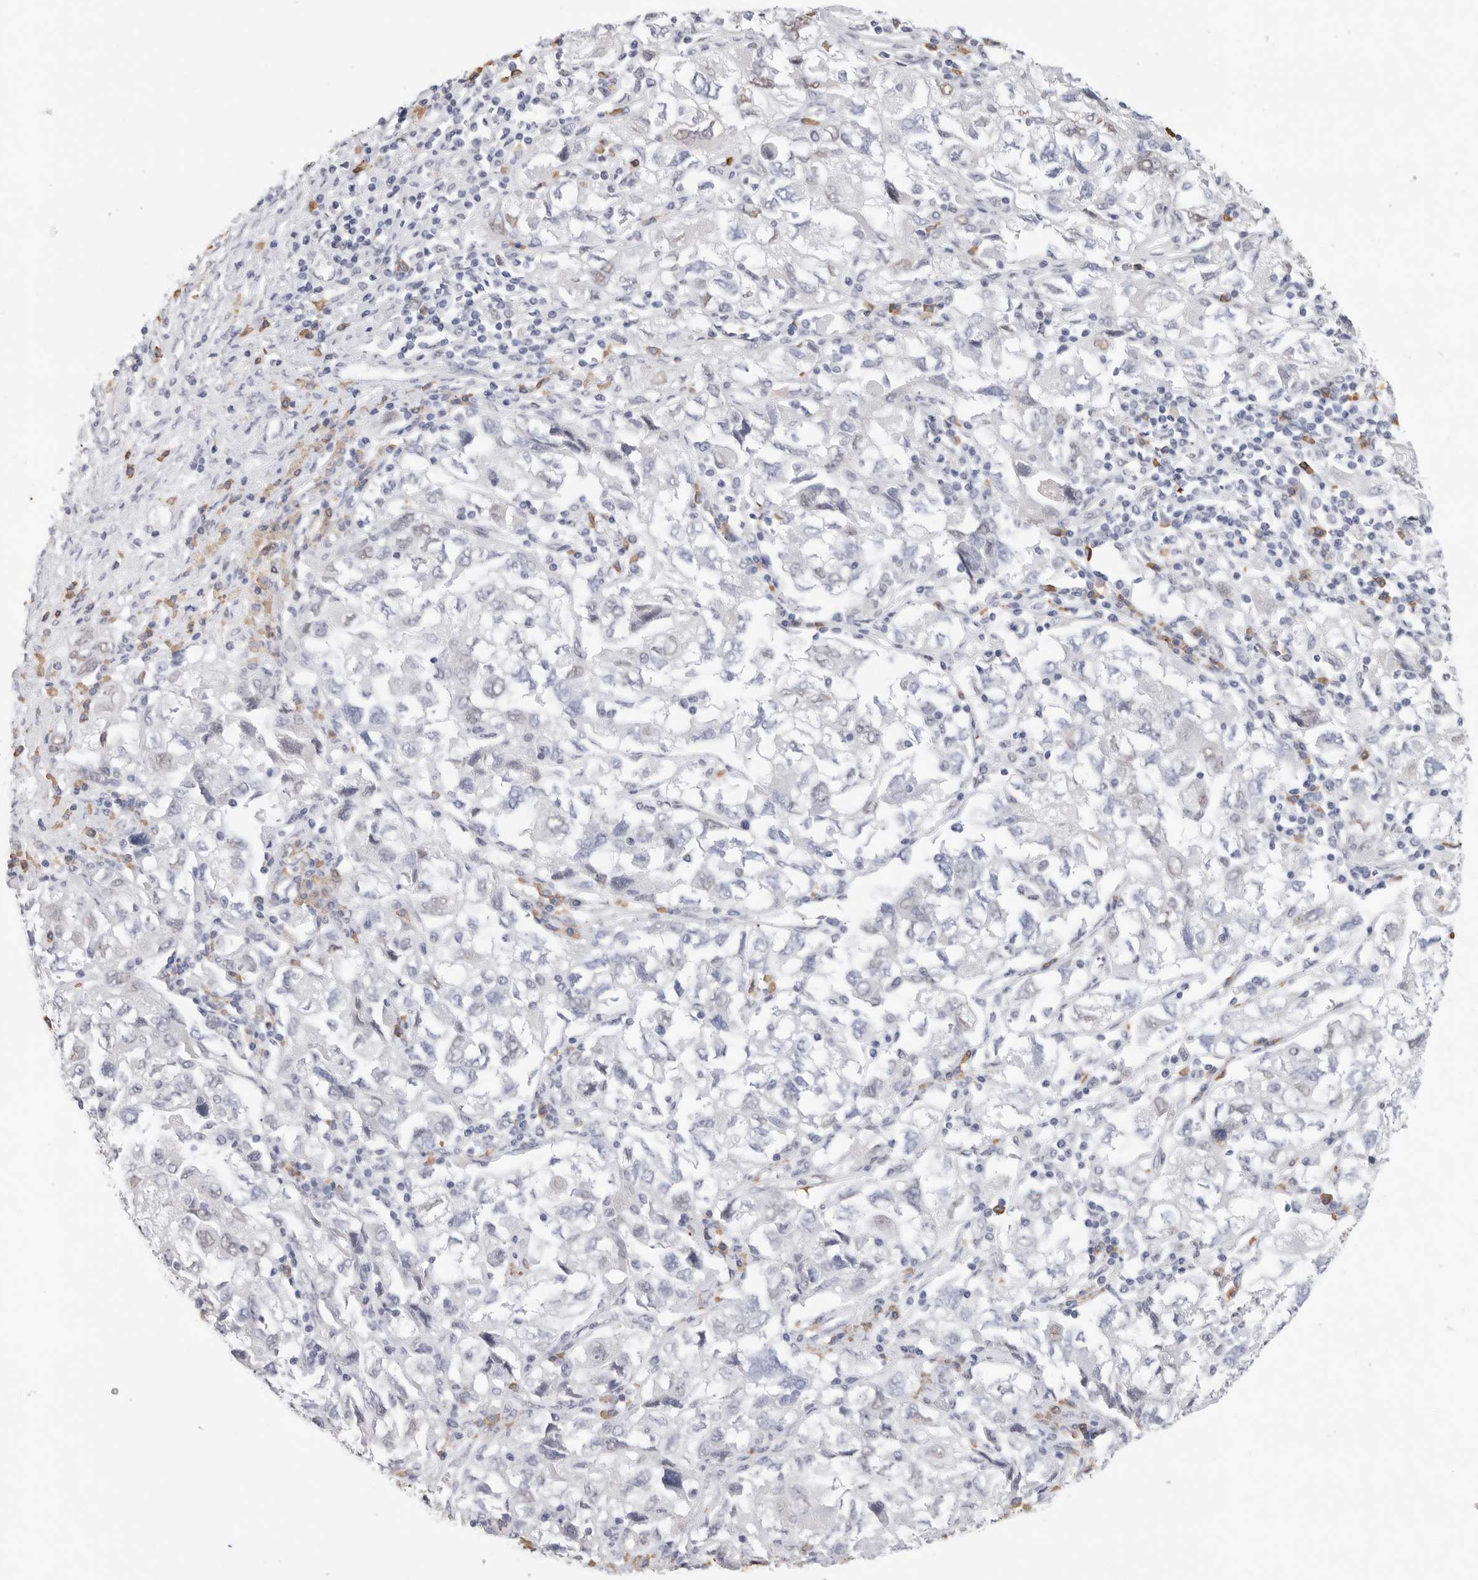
{"staining": {"intensity": "weak", "quantity": "<25%", "location": "nuclear"}, "tissue": "ovarian cancer", "cell_type": "Tumor cells", "image_type": "cancer", "snomed": [{"axis": "morphology", "description": "Carcinoma, NOS"}, {"axis": "morphology", "description": "Cystadenocarcinoma, serous, NOS"}, {"axis": "topography", "description": "Ovary"}], "caption": "The image demonstrates no significant positivity in tumor cells of ovarian cancer (serous cystadenocarcinoma). (DAB (3,3'-diaminobenzidine) IHC with hematoxylin counter stain).", "gene": "ARHGEF10", "patient": {"sex": "female", "age": 69}}